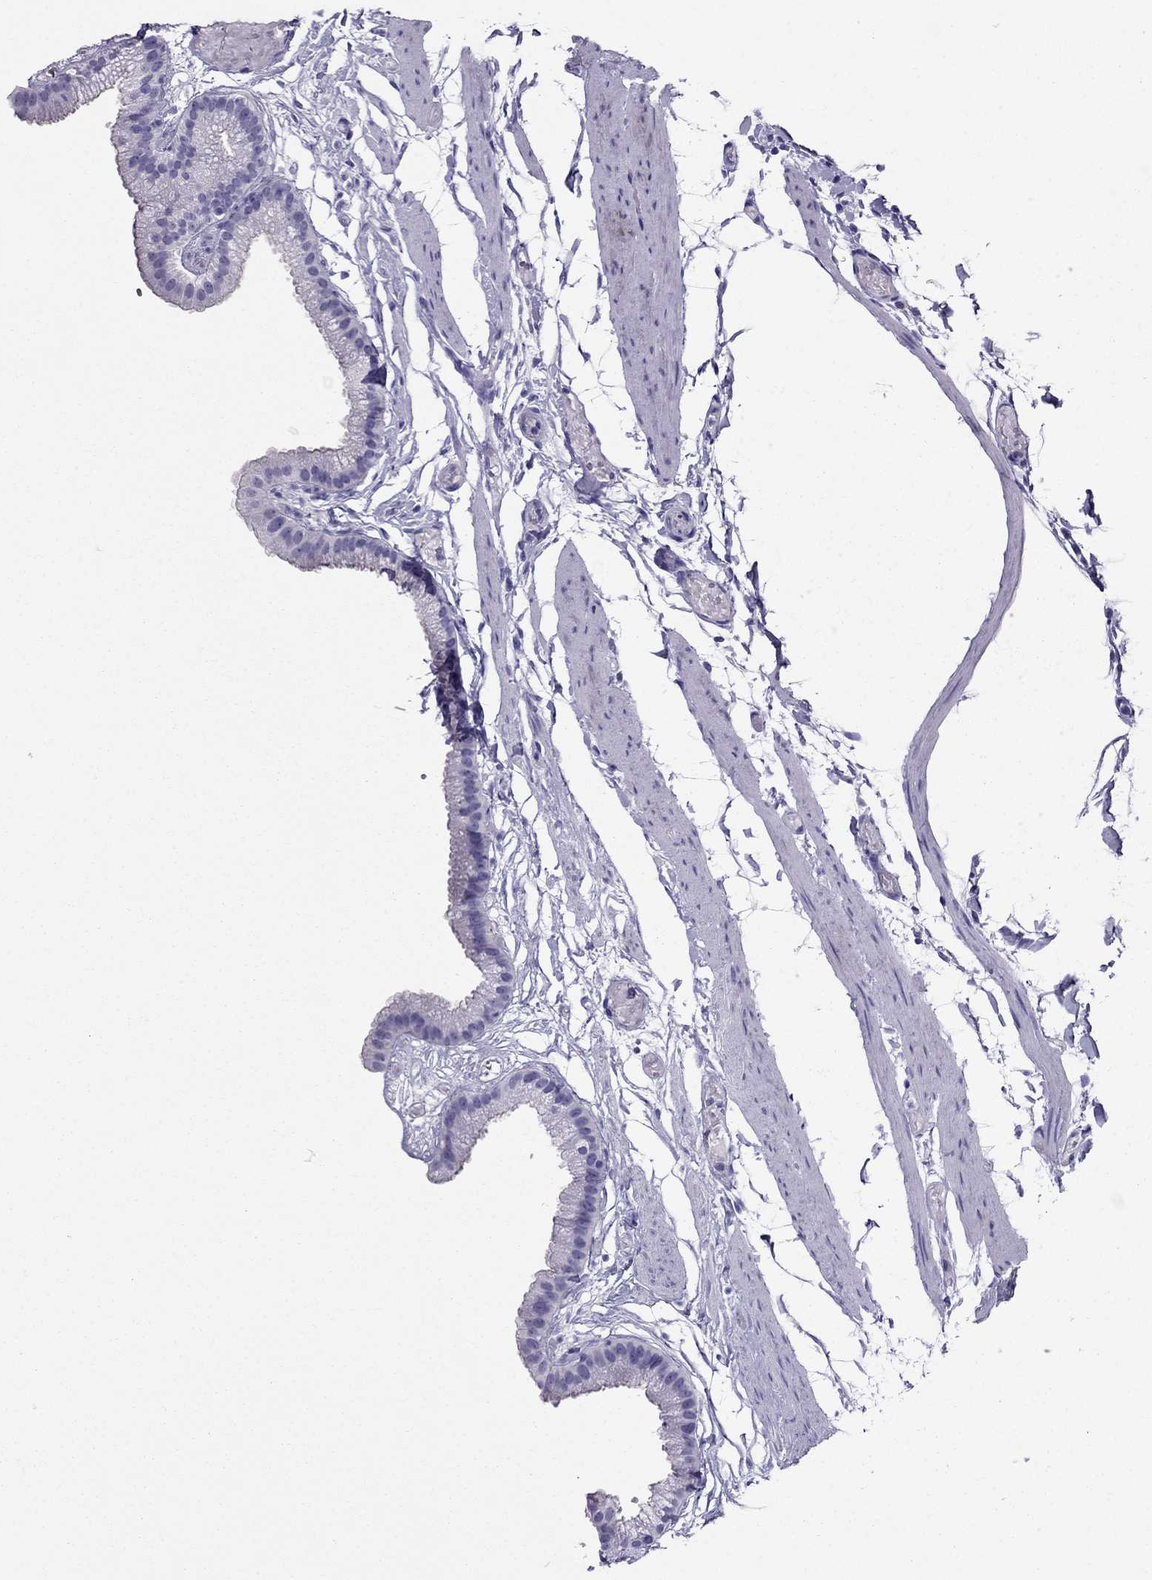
{"staining": {"intensity": "negative", "quantity": "none", "location": "none"}, "tissue": "gallbladder", "cell_type": "Glandular cells", "image_type": "normal", "snomed": [{"axis": "morphology", "description": "Normal tissue, NOS"}, {"axis": "topography", "description": "Gallbladder"}], "caption": "A micrograph of human gallbladder is negative for staining in glandular cells. The staining is performed using DAB (3,3'-diaminobenzidine) brown chromogen with nuclei counter-stained in using hematoxylin.", "gene": "AVPR1B", "patient": {"sex": "female", "age": 45}}